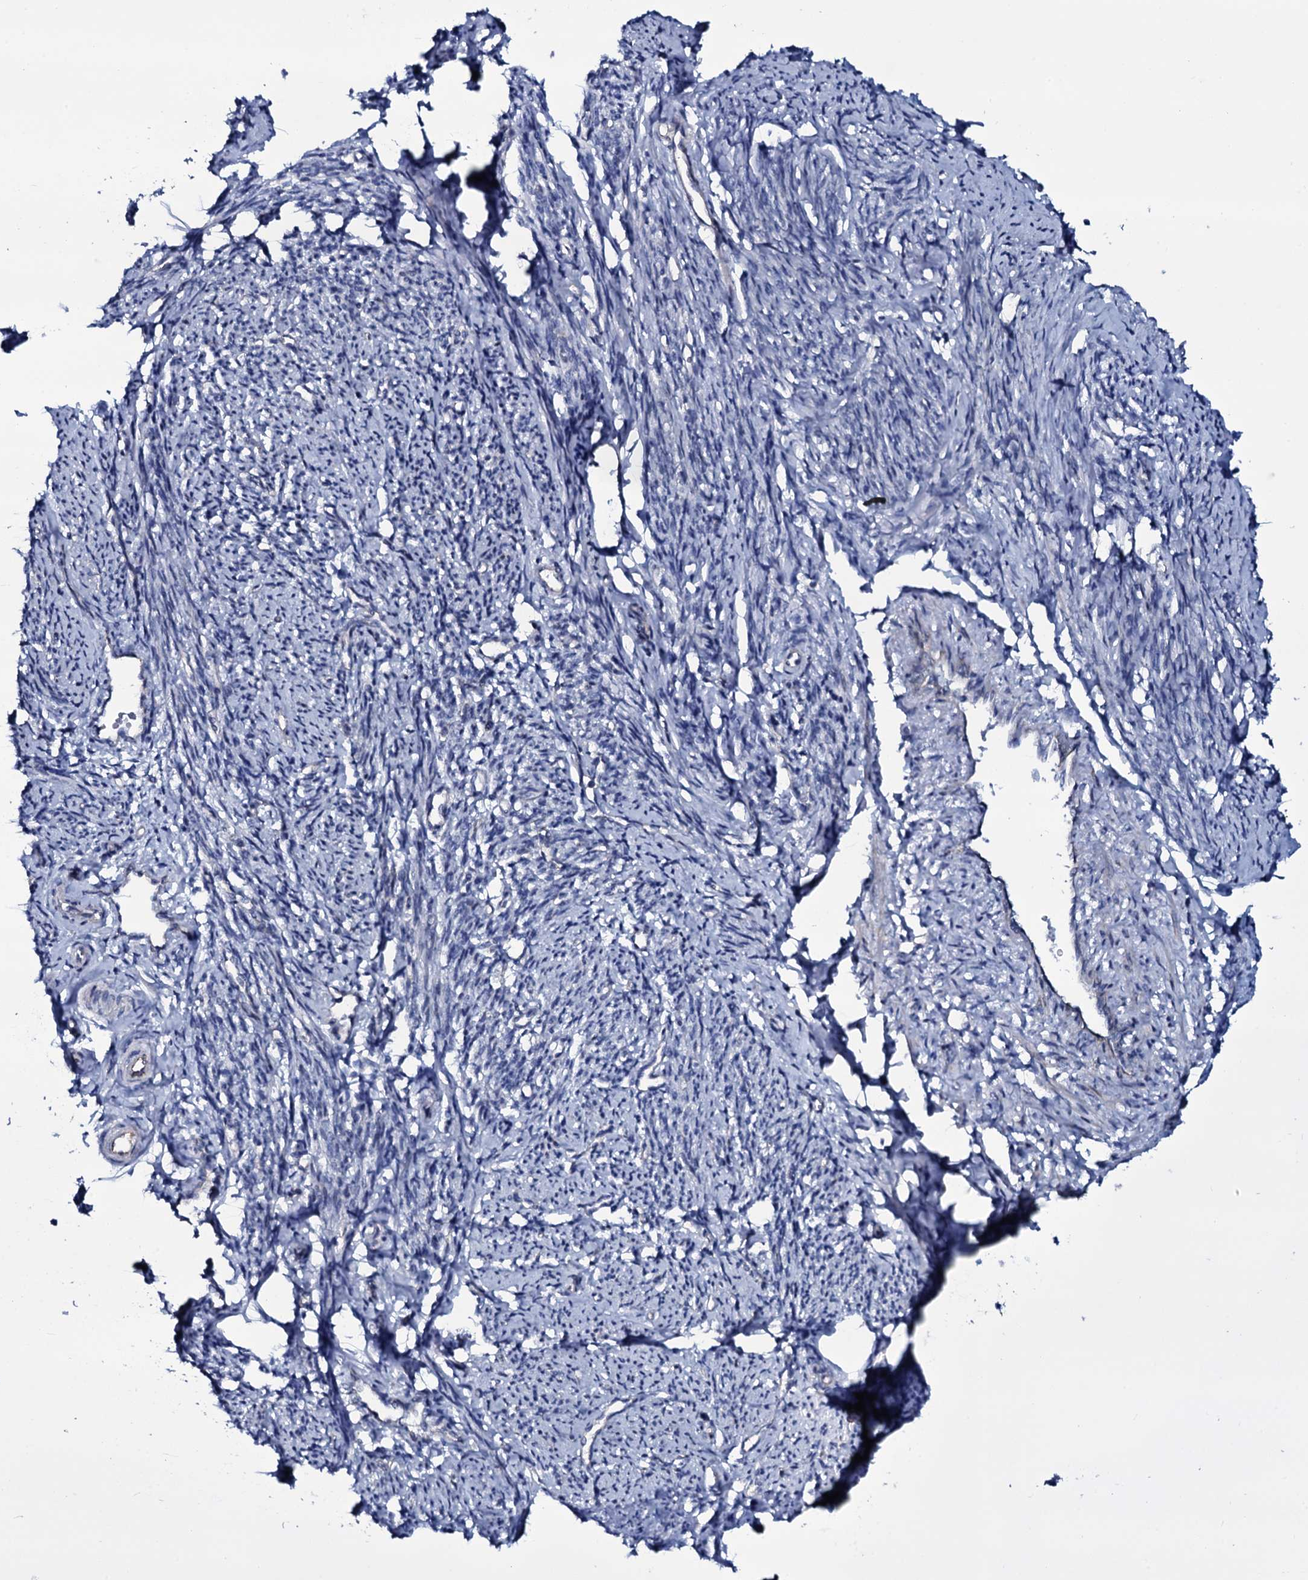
{"staining": {"intensity": "weak", "quantity": "<25%", "location": "cytoplasmic/membranous"}, "tissue": "smooth muscle", "cell_type": "Smooth muscle cells", "image_type": "normal", "snomed": [{"axis": "morphology", "description": "Normal tissue, NOS"}, {"axis": "topography", "description": "Smooth muscle"}, {"axis": "topography", "description": "Uterus"}], "caption": "The IHC histopathology image has no significant positivity in smooth muscle cells of smooth muscle.", "gene": "WIPF3", "patient": {"sex": "female", "age": 59}}